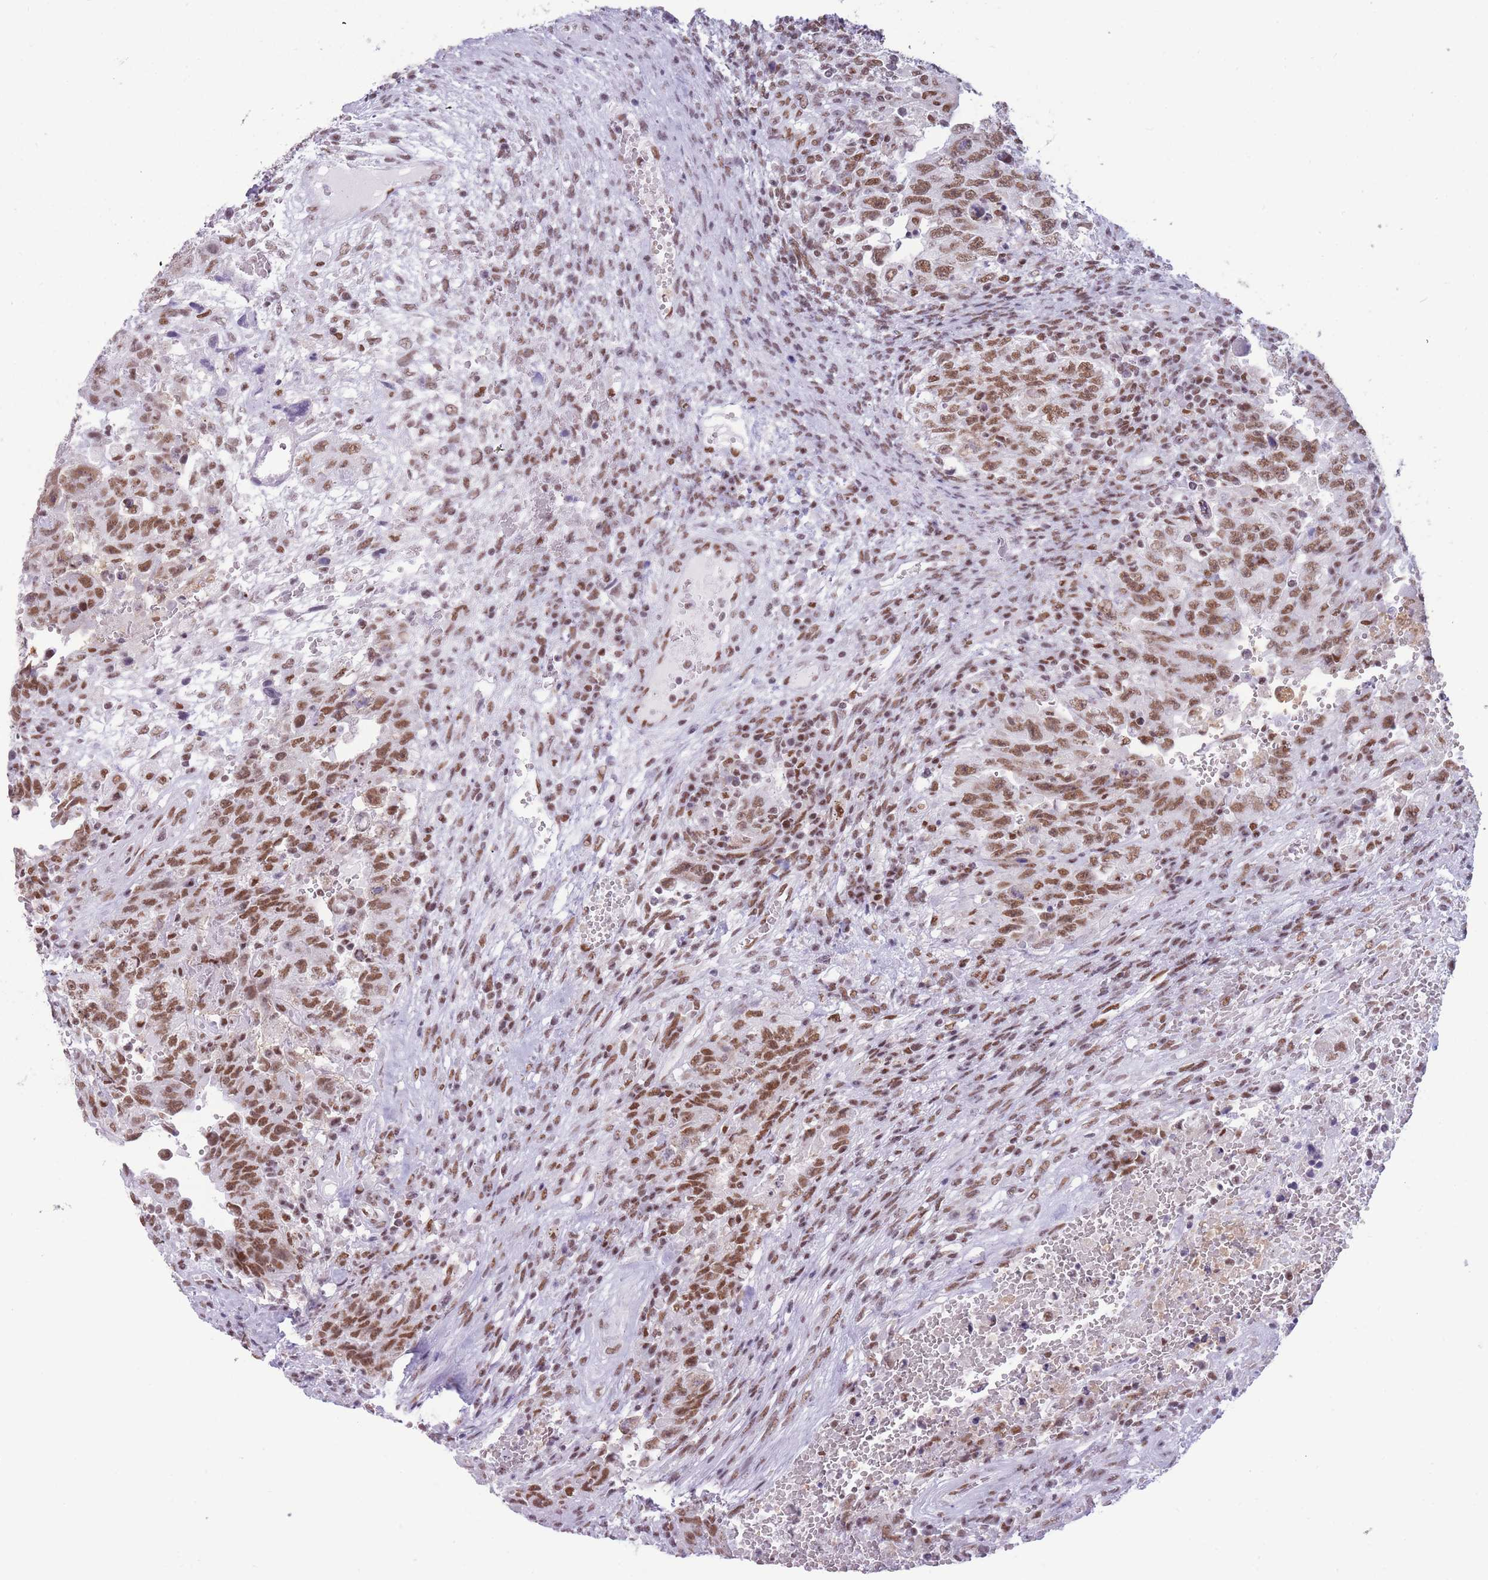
{"staining": {"intensity": "moderate", "quantity": ">75%", "location": "nuclear"}, "tissue": "testis cancer", "cell_type": "Tumor cells", "image_type": "cancer", "snomed": [{"axis": "morphology", "description": "Carcinoma, Embryonal, NOS"}, {"axis": "topography", "description": "Testis"}], "caption": "Immunohistochemistry (IHC) photomicrograph of neoplastic tissue: testis embryonal carcinoma stained using immunohistochemistry displays medium levels of moderate protein expression localized specifically in the nuclear of tumor cells, appearing as a nuclear brown color.", "gene": "HNRNPUL1", "patient": {"sex": "male", "age": 26}}